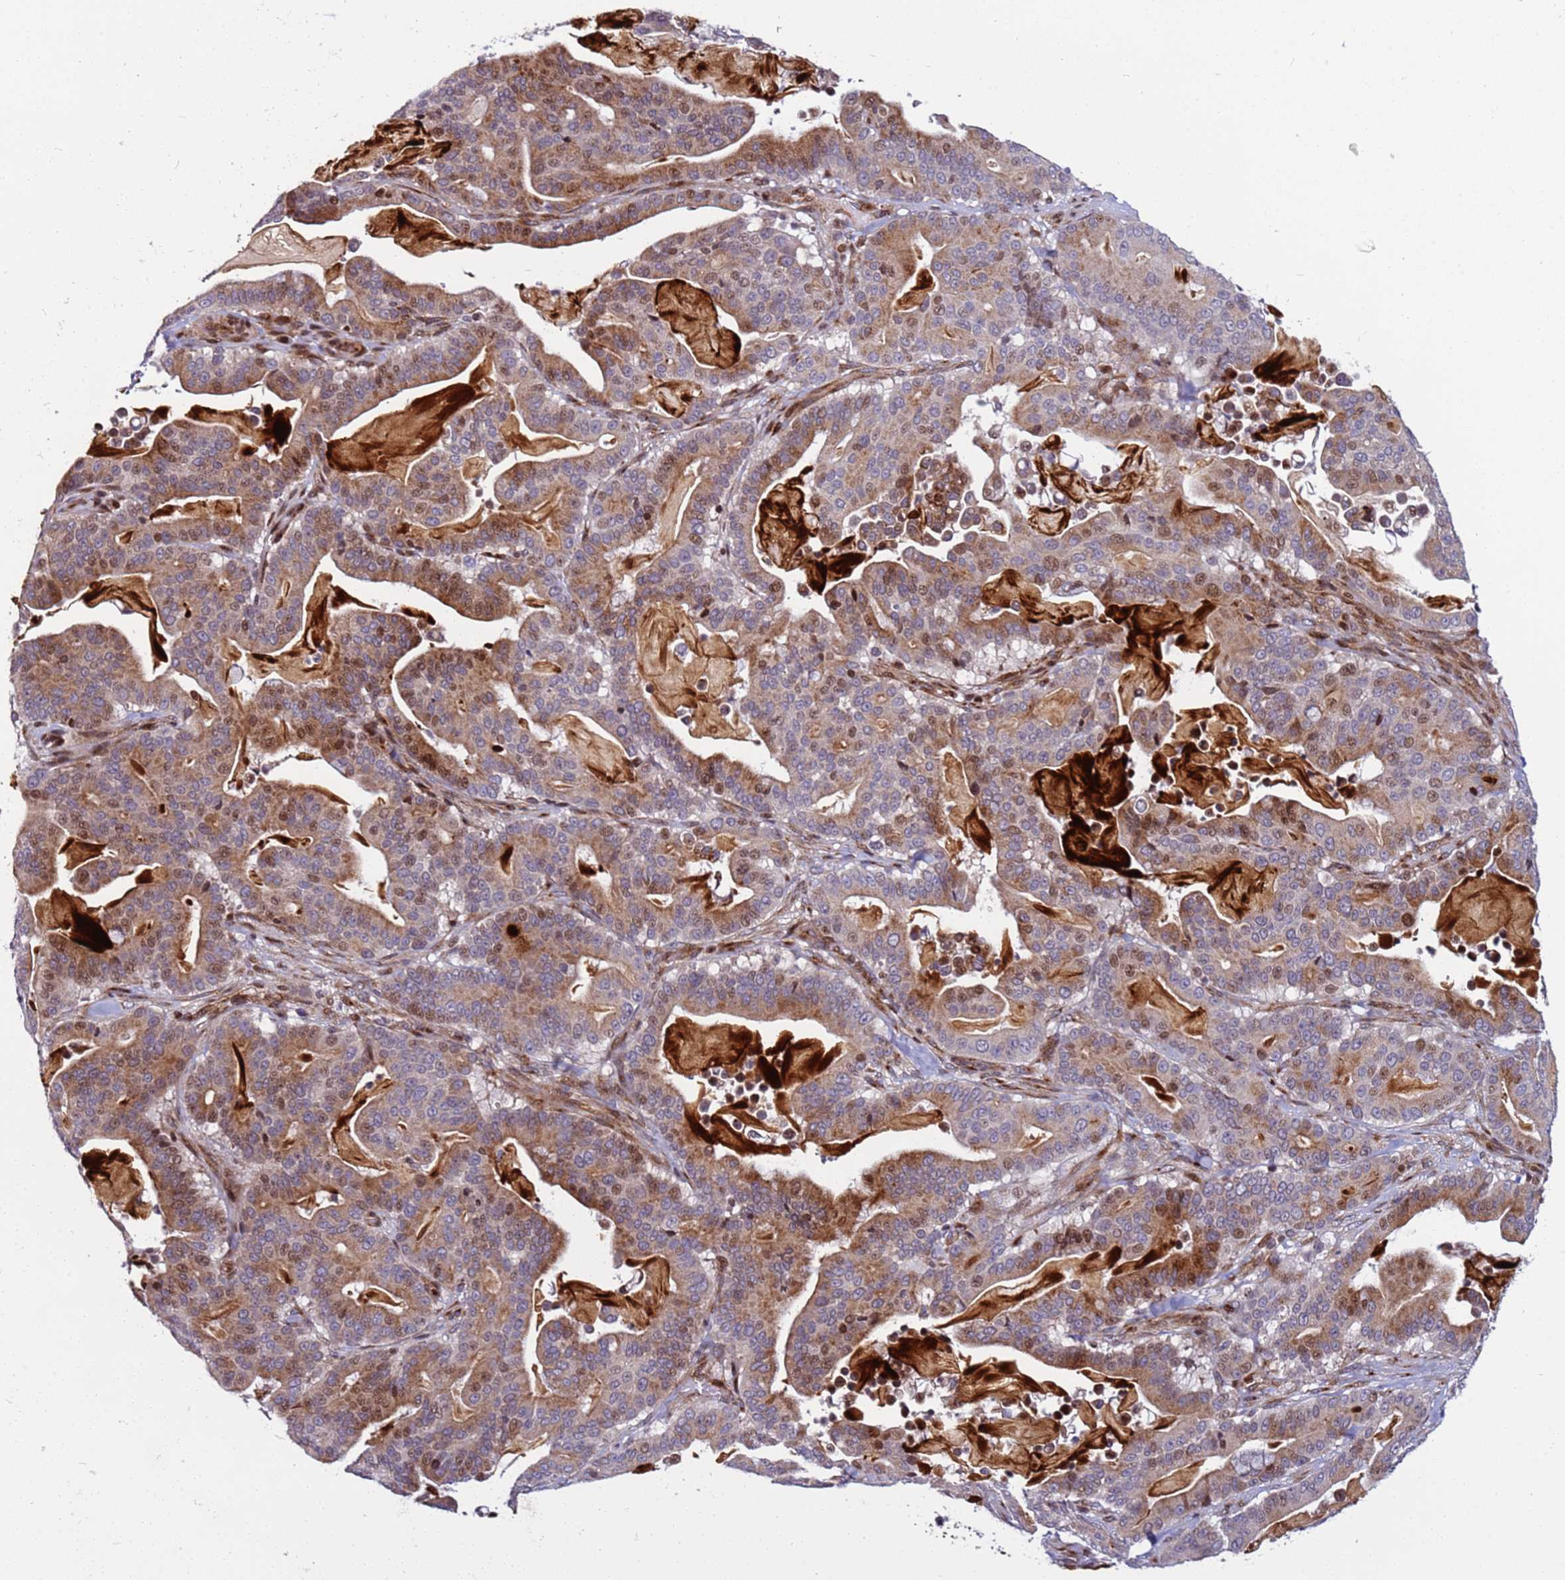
{"staining": {"intensity": "moderate", "quantity": ">75%", "location": "cytoplasmic/membranous,nuclear"}, "tissue": "pancreatic cancer", "cell_type": "Tumor cells", "image_type": "cancer", "snomed": [{"axis": "morphology", "description": "Adenocarcinoma, NOS"}, {"axis": "topography", "description": "Pancreas"}], "caption": "IHC micrograph of neoplastic tissue: pancreatic adenocarcinoma stained using immunohistochemistry exhibits medium levels of moderate protein expression localized specifically in the cytoplasmic/membranous and nuclear of tumor cells, appearing as a cytoplasmic/membranous and nuclear brown color.", "gene": "WBP11", "patient": {"sex": "male", "age": 63}}